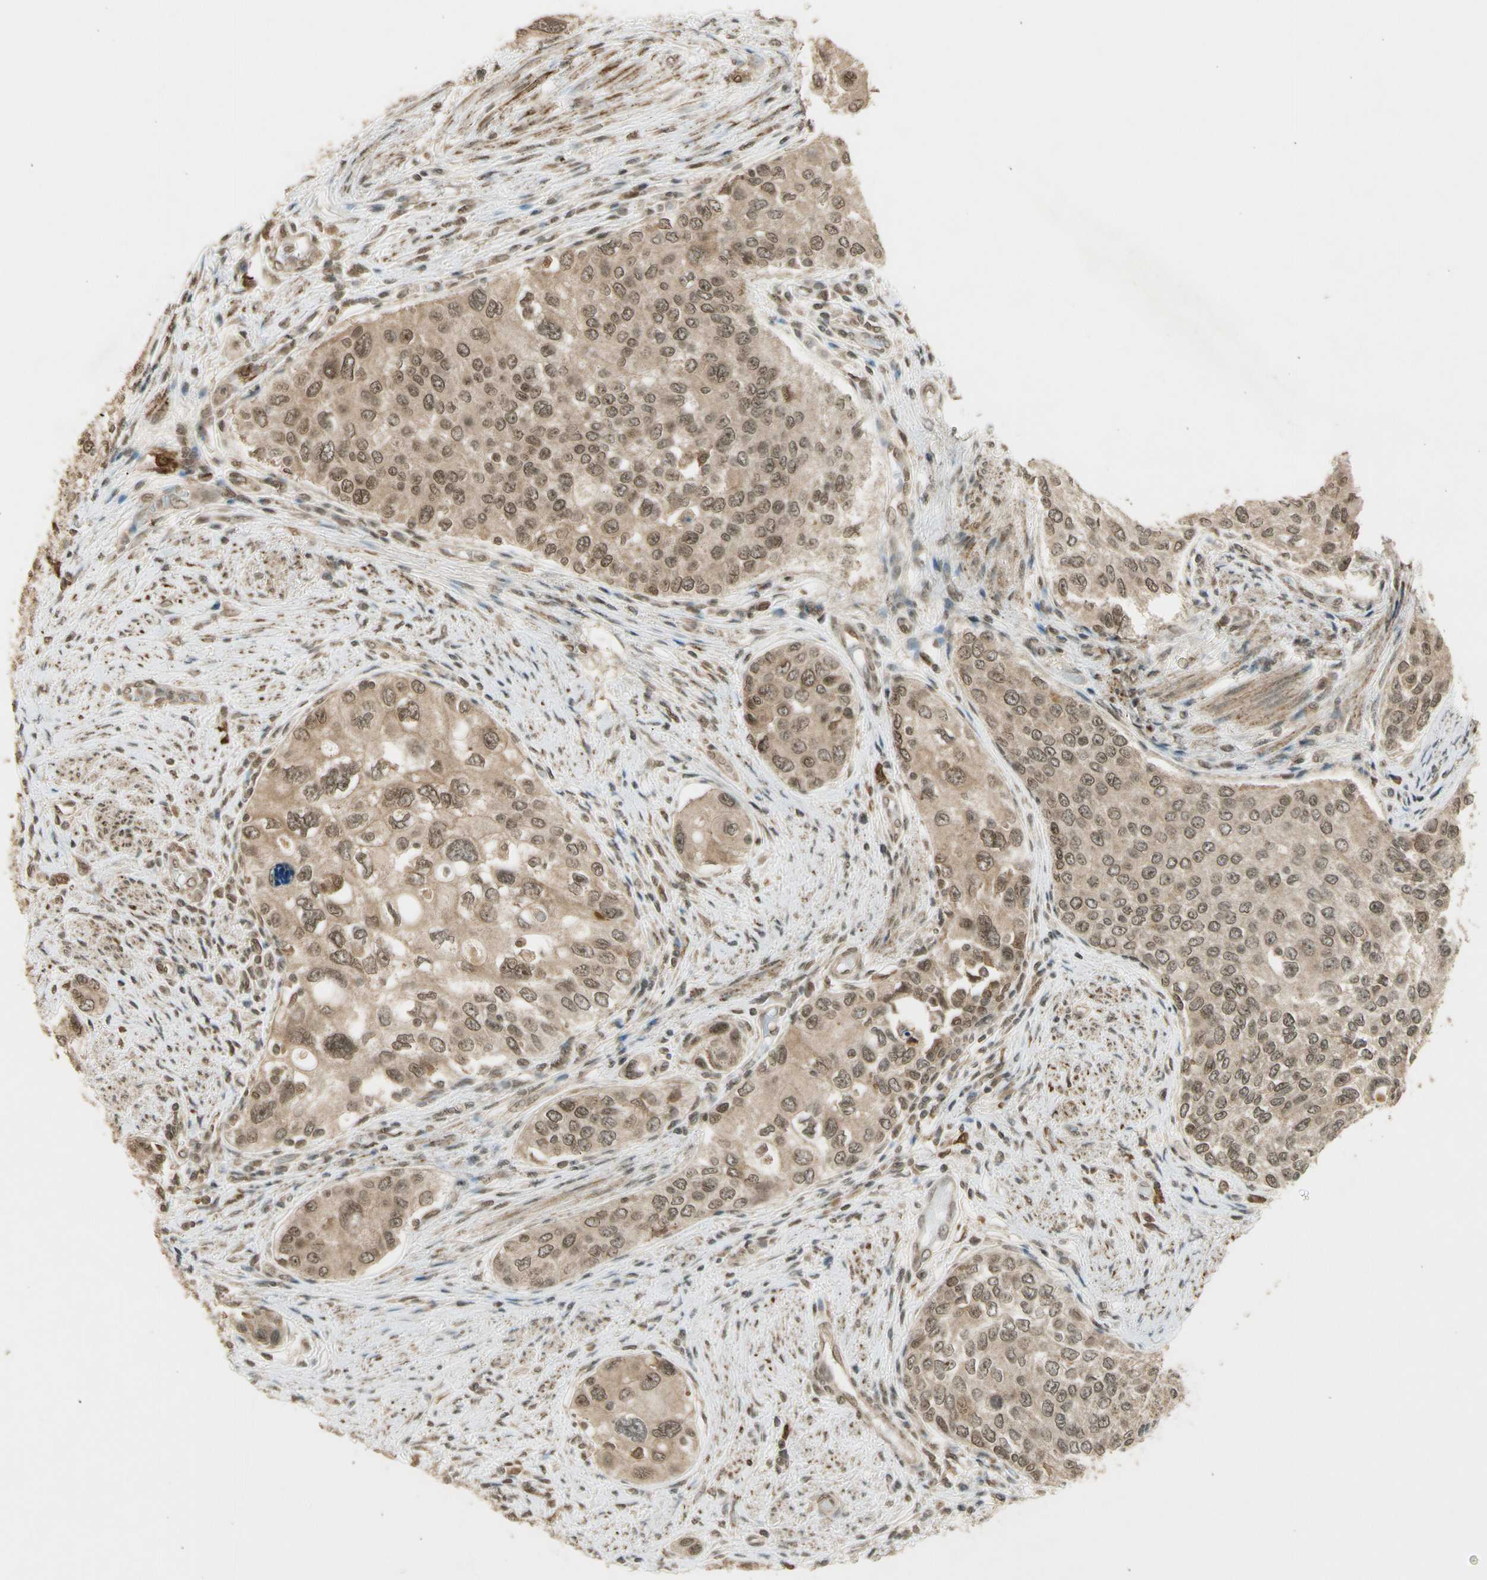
{"staining": {"intensity": "moderate", "quantity": ">75%", "location": "cytoplasmic/membranous,nuclear"}, "tissue": "urothelial cancer", "cell_type": "Tumor cells", "image_type": "cancer", "snomed": [{"axis": "morphology", "description": "Urothelial carcinoma, High grade"}, {"axis": "topography", "description": "Urinary bladder"}], "caption": "Urothelial carcinoma (high-grade) was stained to show a protein in brown. There is medium levels of moderate cytoplasmic/membranous and nuclear expression in about >75% of tumor cells.", "gene": "ZNF135", "patient": {"sex": "female", "age": 56}}